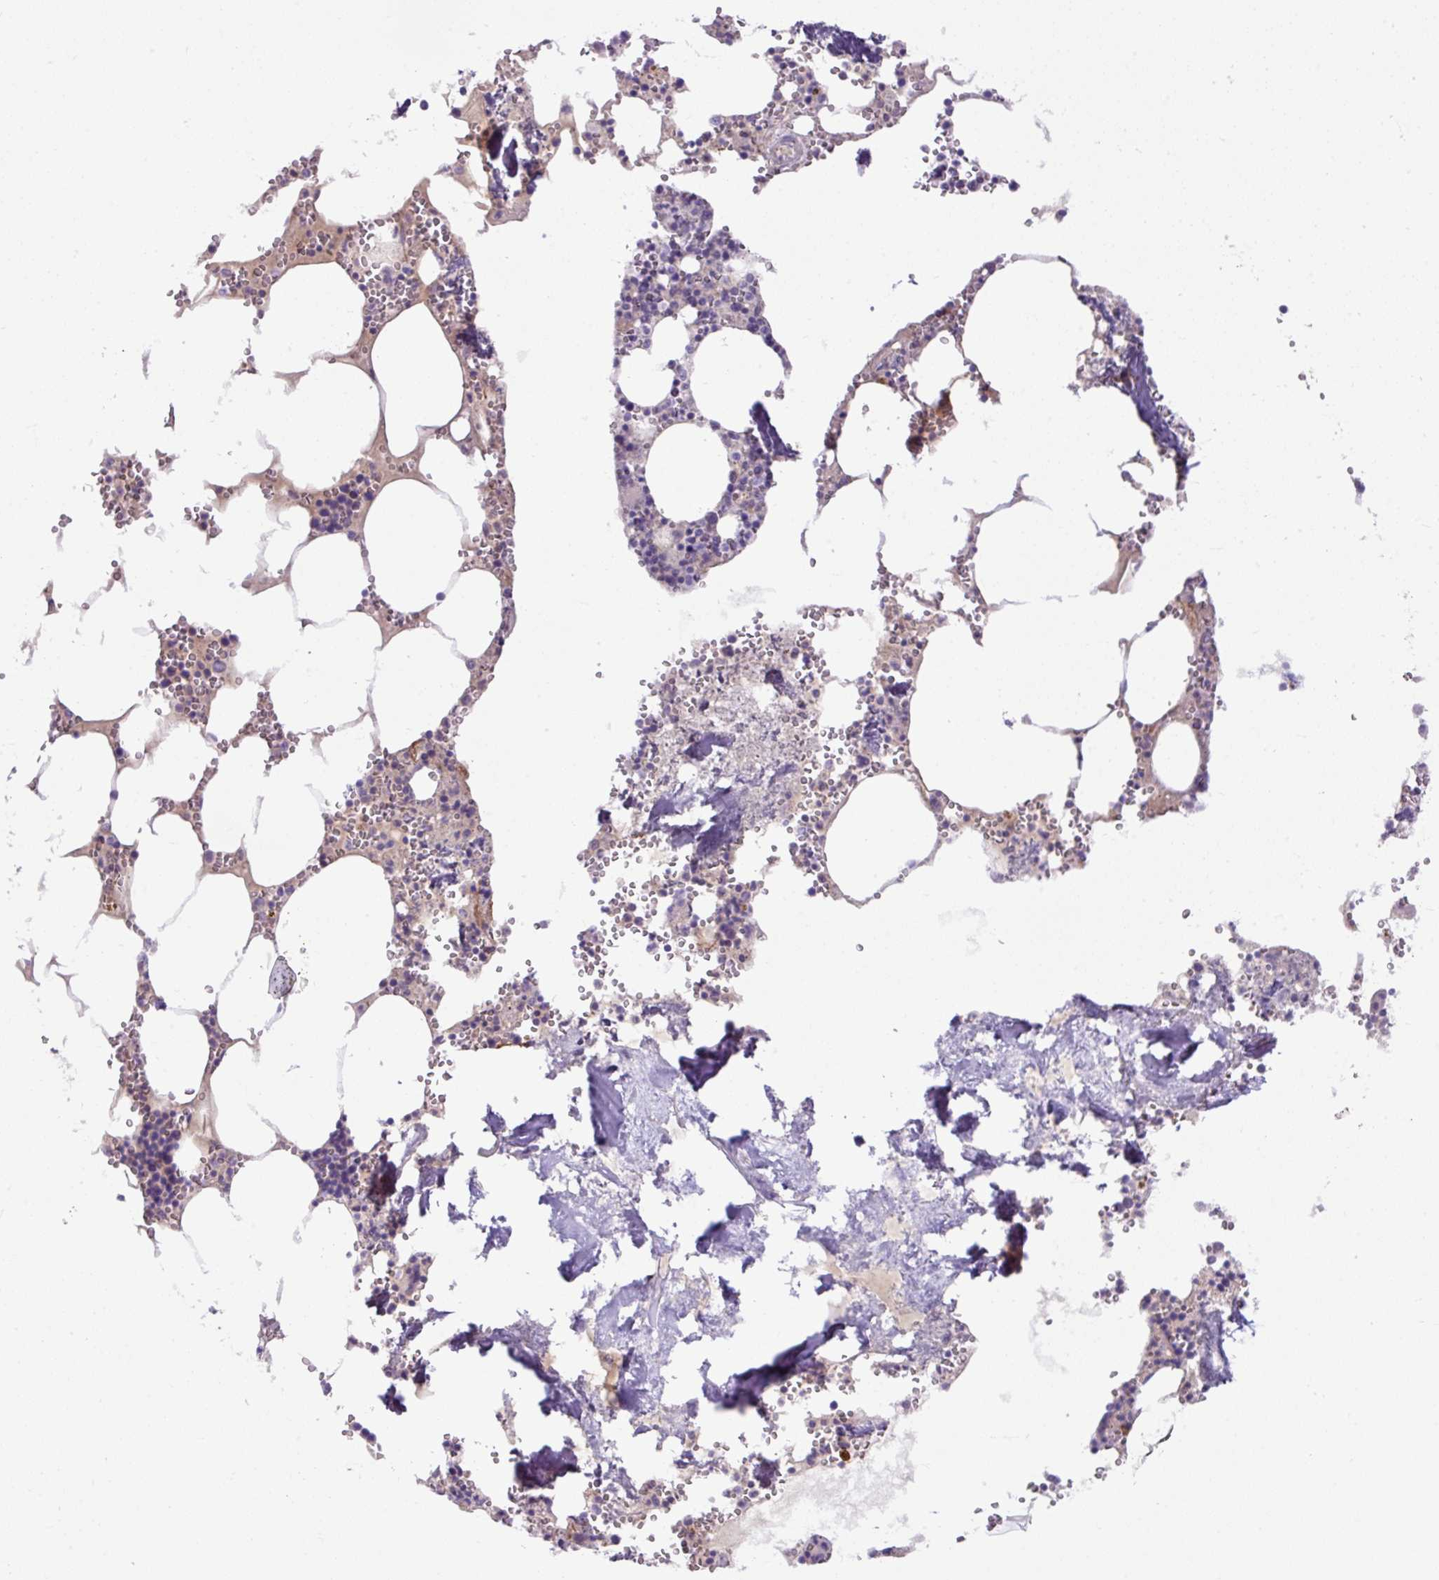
{"staining": {"intensity": "weak", "quantity": "<25%", "location": "cytoplasmic/membranous"}, "tissue": "bone marrow", "cell_type": "Hematopoietic cells", "image_type": "normal", "snomed": [{"axis": "morphology", "description": "Normal tissue, NOS"}, {"axis": "topography", "description": "Bone marrow"}], "caption": "Photomicrograph shows no protein positivity in hematopoietic cells of normal bone marrow. (Stains: DAB (3,3'-diaminobenzidine) immunohistochemistry (IHC) with hematoxylin counter stain, Microscopy: brightfield microscopy at high magnification).", "gene": "SPTBN5", "patient": {"sex": "male", "age": 54}}